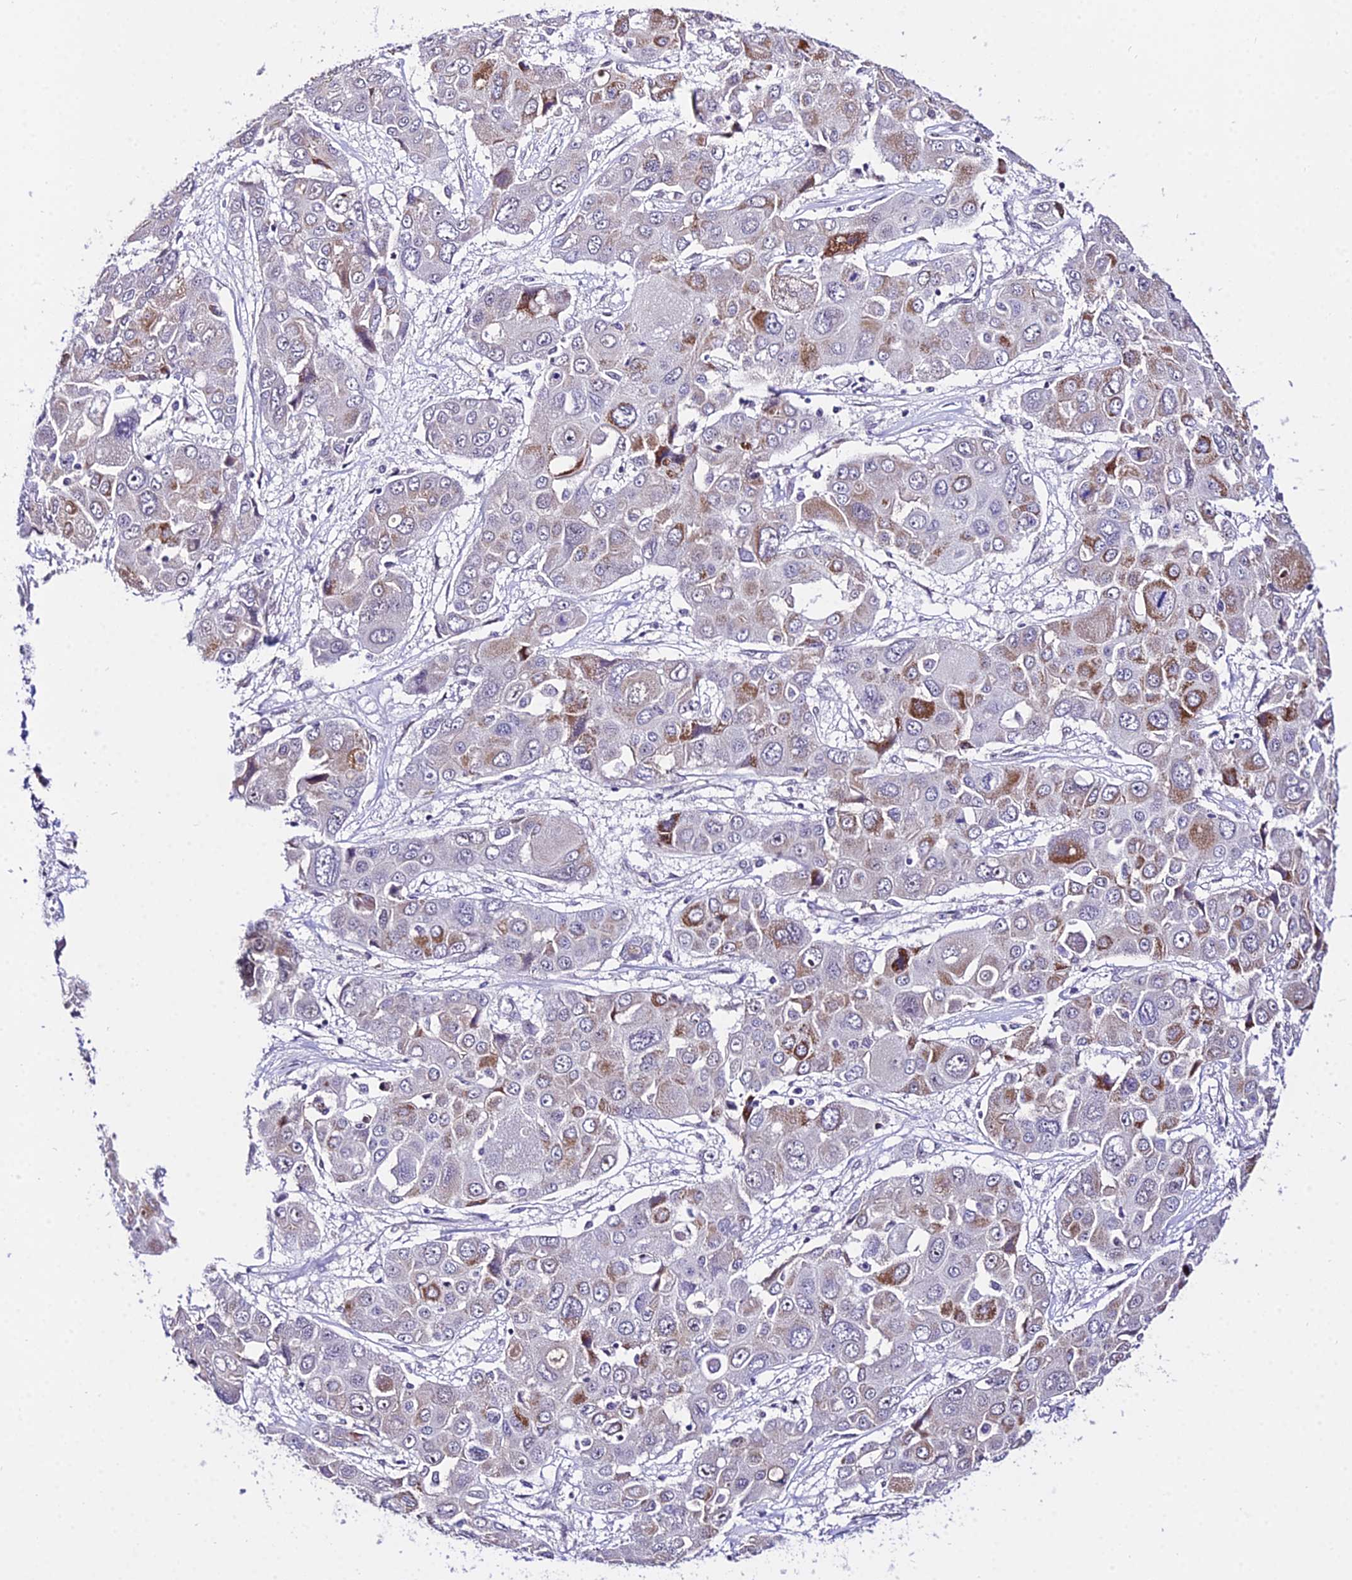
{"staining": {"intensity": "strong", "quantity": "<25%", "location": "cytoplasmic/membranous"}, "tissue": "liver cancer", "cell_type": "Tumor cells", "image_type": "cancer", "snomed": [{"axis": "morphology", "description": "Cholangiocarcinoma"}, {"axis": "topography", "description": "Liver"}], "caption": "Brown immunohistochemical staining in human cholangiocarcinoma (liver) exhibits strong cytoplasmic/membranous staining in approximately <25% of tumor cells. The staining is performed using DAB brown chromogen to label protein expression. The nuclei are counter-stained blue using hematoxylin.", "gene": "POLR2I", "patient": {"sex": "male", "age": 67}}